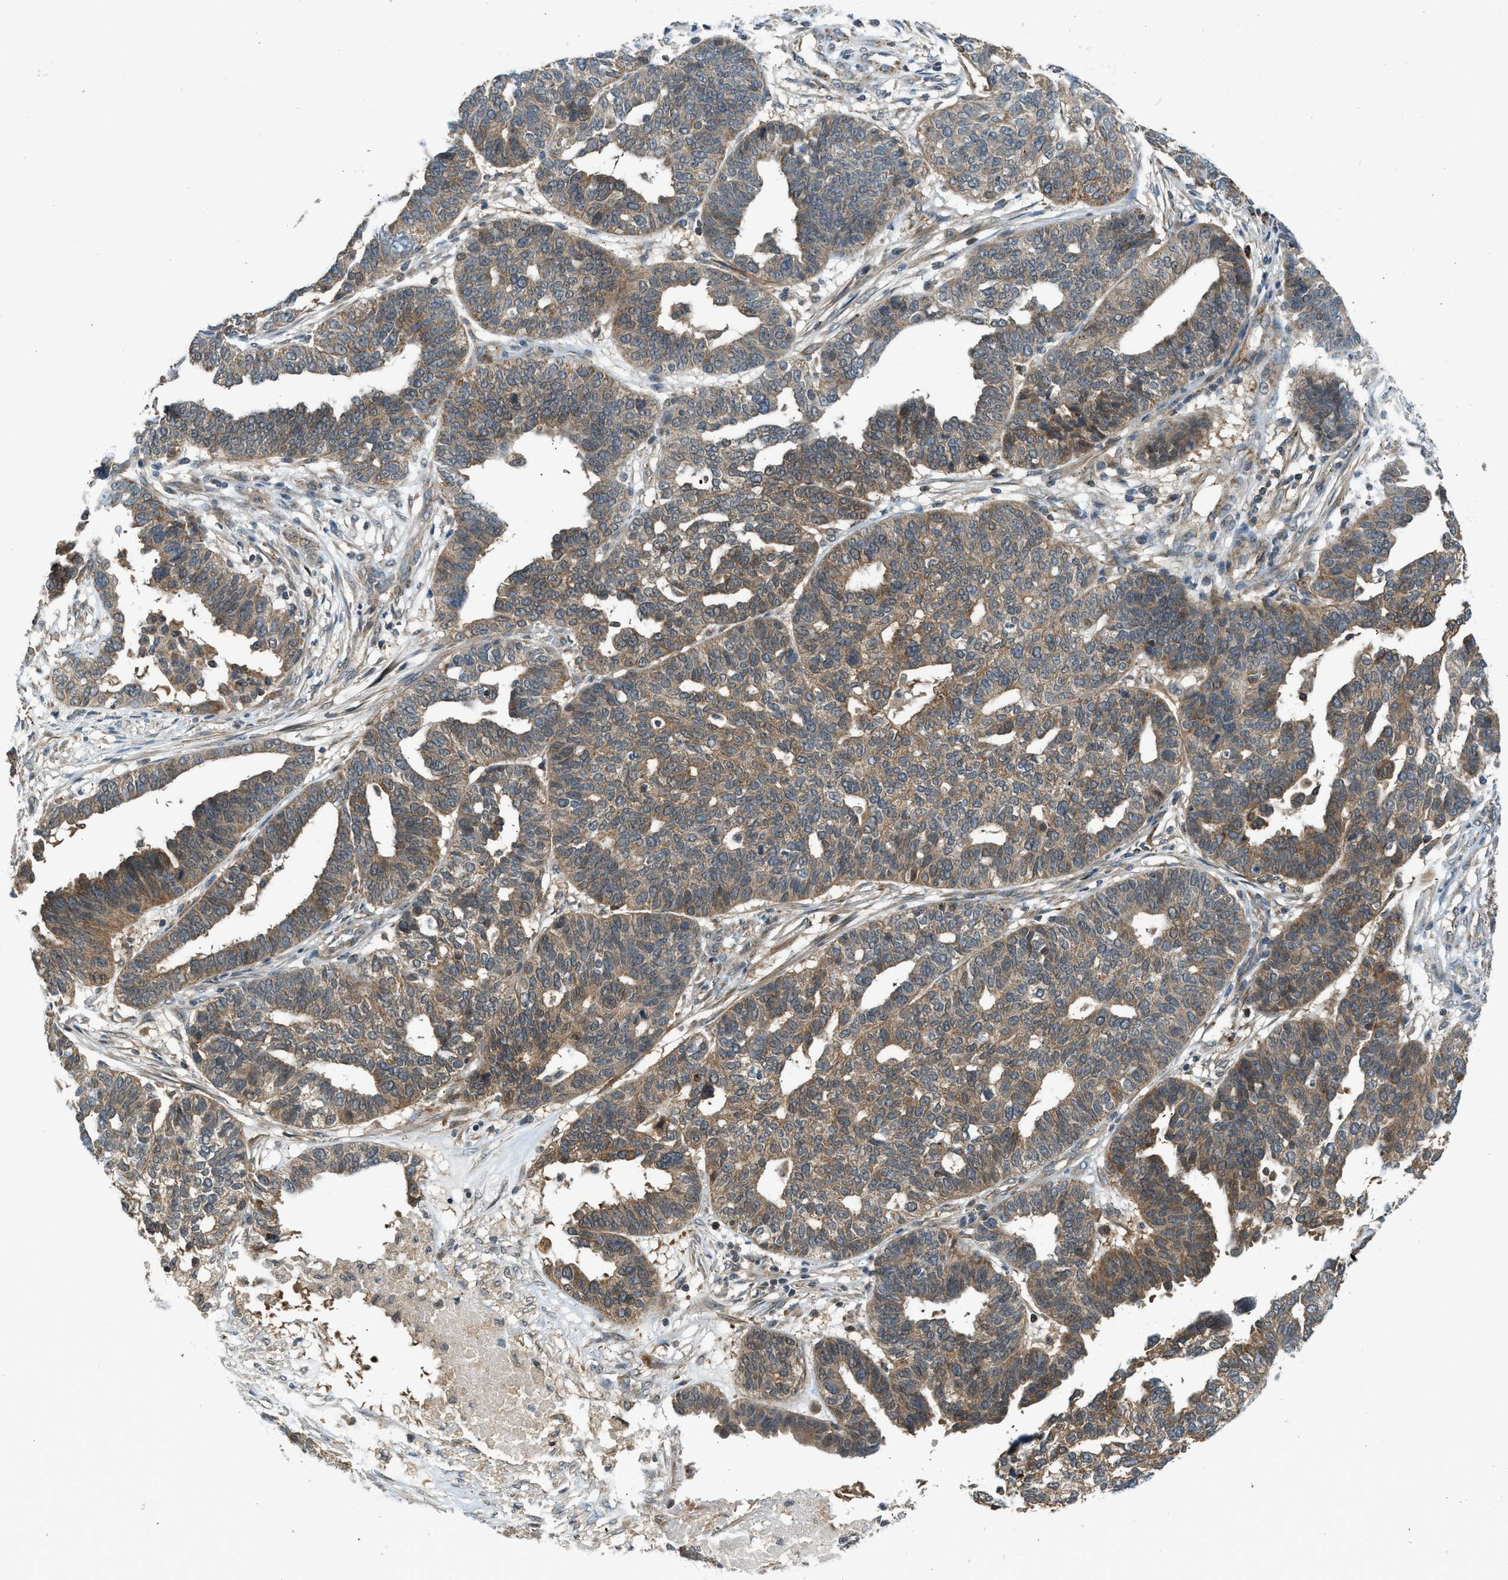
{"staining": {"intensity": "moderate", "quantity": ">75%", "location": "cytoplasmic/membranous"}, "tissue": "ovarian cancer", "cell_type": "Tumor cells", "image_type": "cancer", "snomed": [{"axis": "morphology", "description": "Cystadenocarcinoma, serous, NOS"}, {"axis": "topography", "description": "Ovary"}], "caption": "Protein staining of serous cystadenocarcinoma (ovarian) tissue exhibits moderate cytoplasmic/membranous staining in approximately >75% of tumor cells.", "gene": "SESN2", "patient": {"sex": "female", "age": 59}}